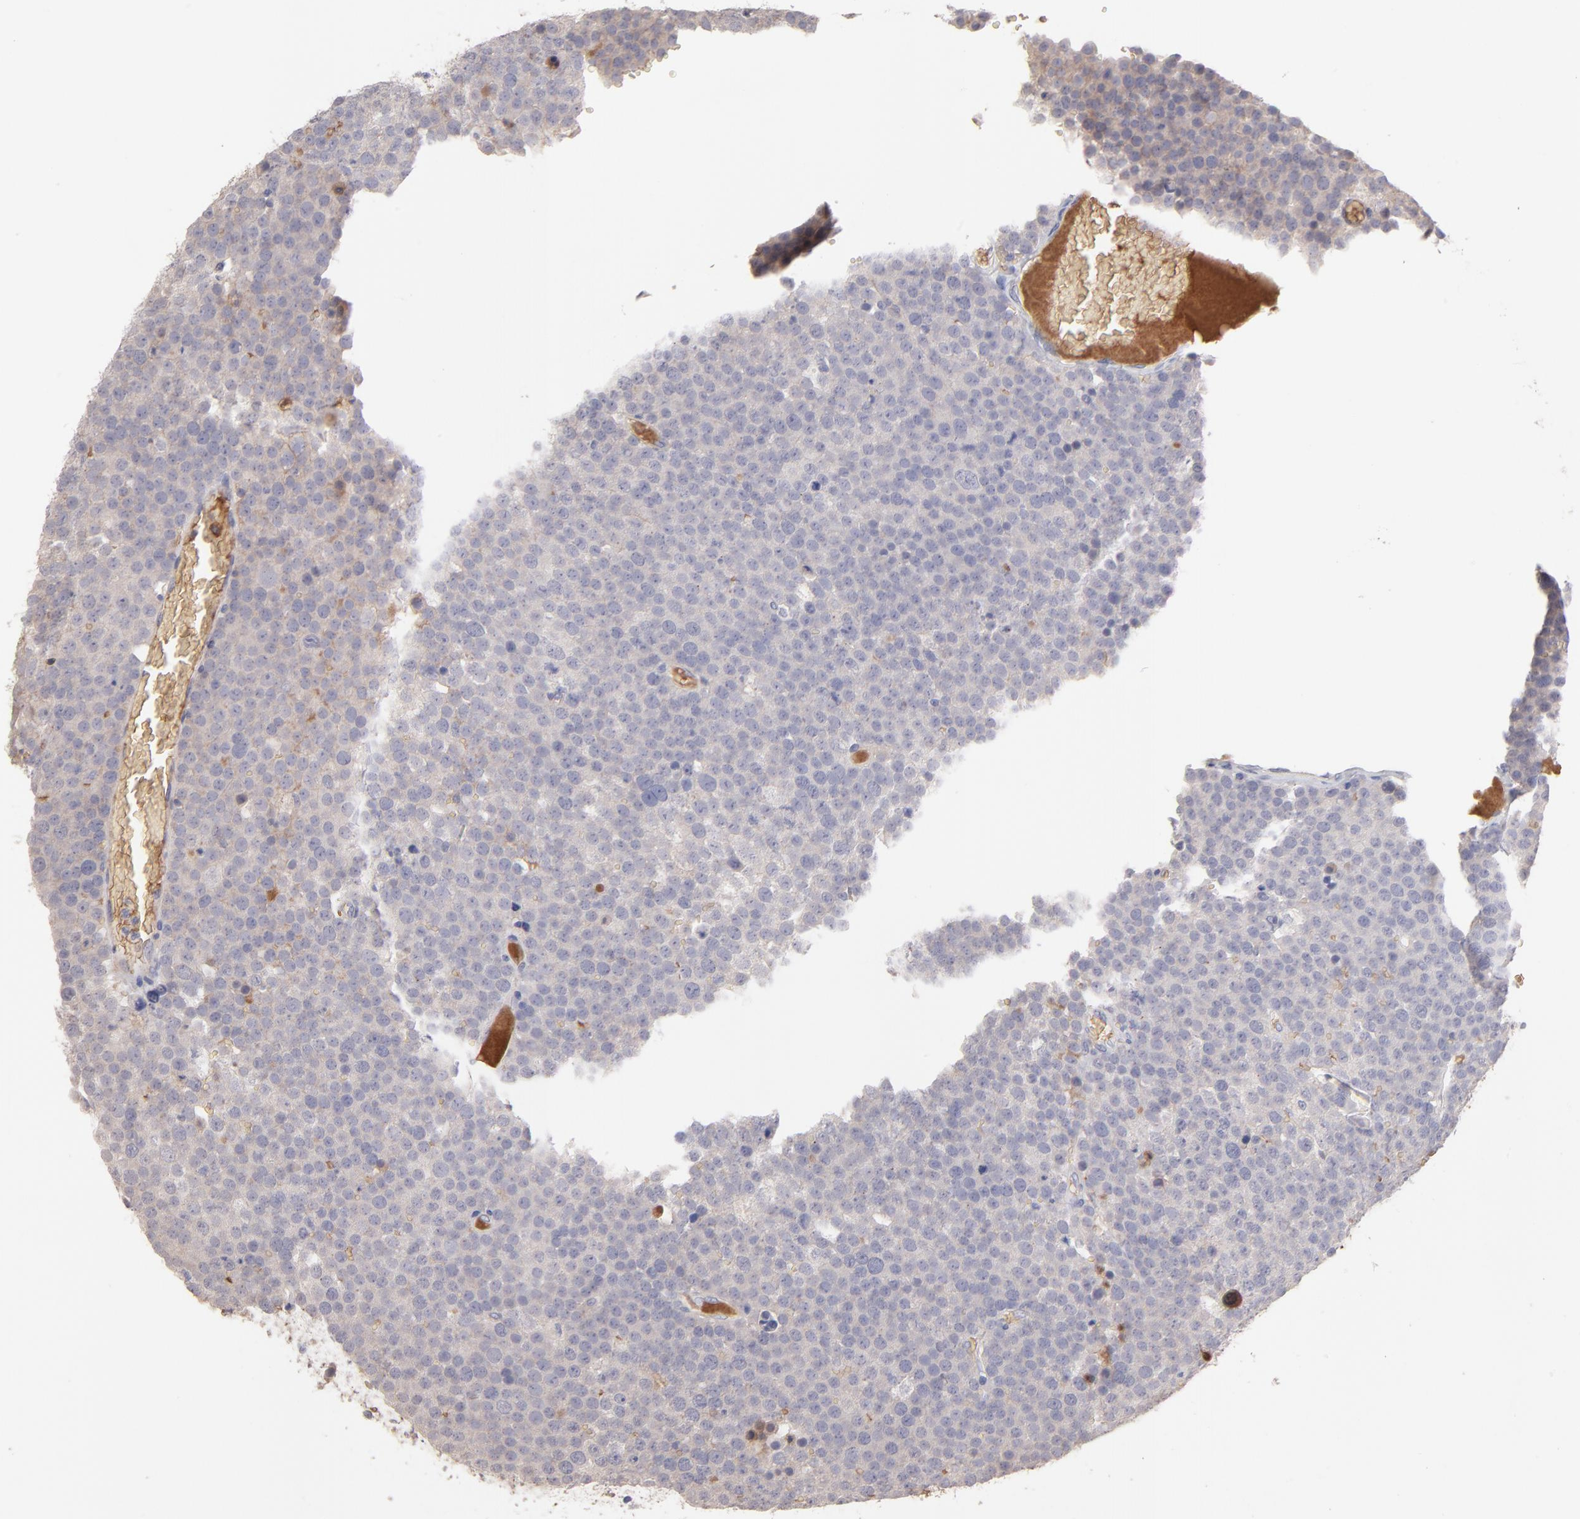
{"staining": {"intensity": "weak", "quantity": "<25%", "location": "cytoplasmic/membranous"}, "tissue": "testis cancer", "cell_type": "Tumor cells", "image_type": "cancer", "snomed": [{"axis": "morphology", "description": "Seminoma, NOS"}, {"axis": "topography", "description": "Testis"}], "caption": "DAB immunohistochemical staining of testis seminoma shows no significant staining in tumor cells.", "gene": "F13B", "patient": {"sex": "male", "age": 71}}